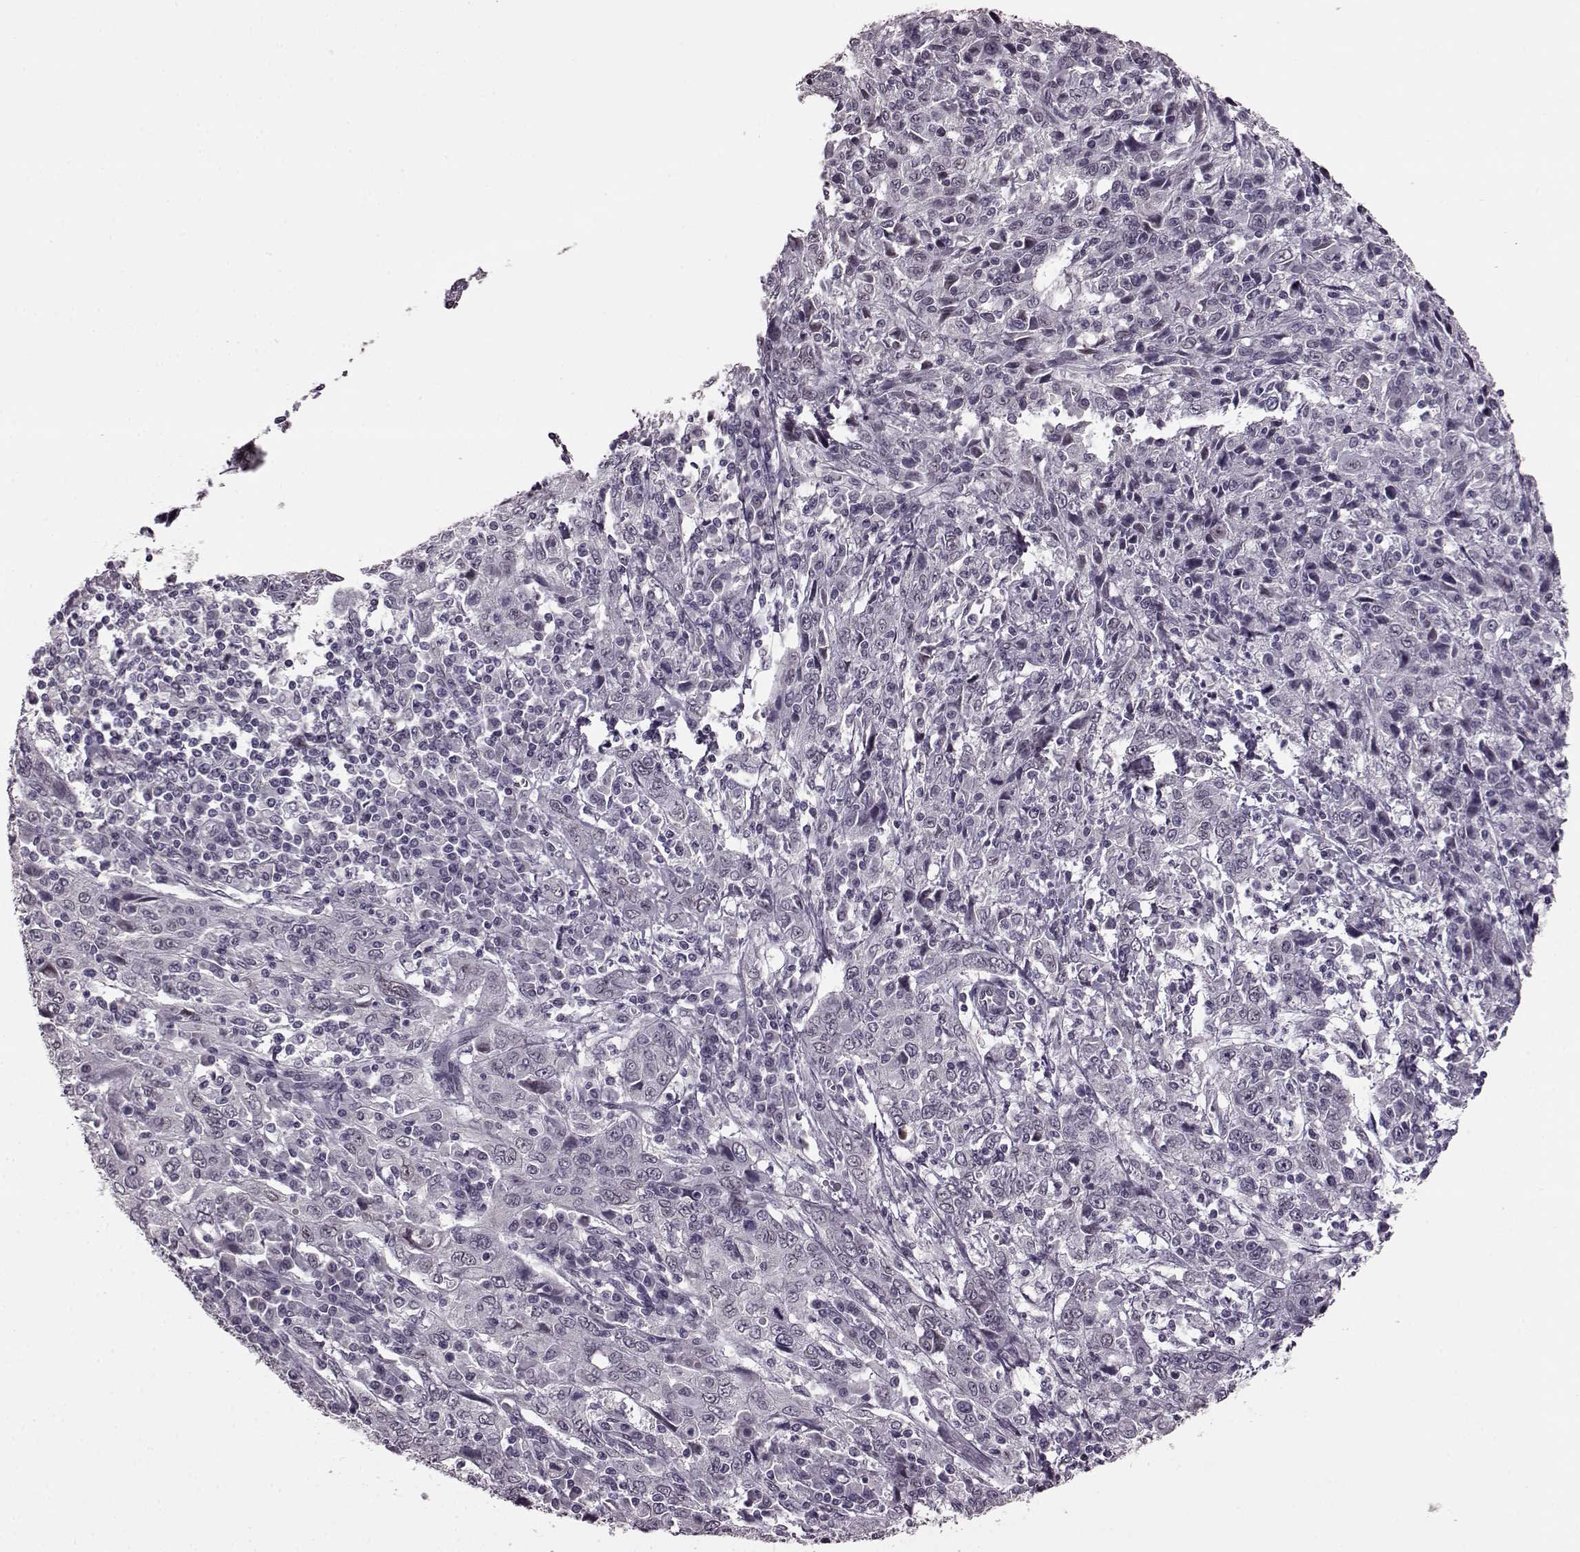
{"staining": {"intensity": "negative", "quantity": "none", "location": "none"}, "tissue": "cervical cancer", "cell_type": "Tumor cells", "image_type": "cancer", "snomed": [{"axis": "morphology", "description": "Squamous cell carcinoma, NOS"}, {"axis": "topography", "description": "Cervix"}], "caption": "Image shows no significant protein positivity in tumor cells of cervical cancer. (DAB immunohistochemistry (IHC) visualized using brightfield microscopy, high magnification).", "gene": "STX1B", "patient": {"sex": "female", "age": 46}}